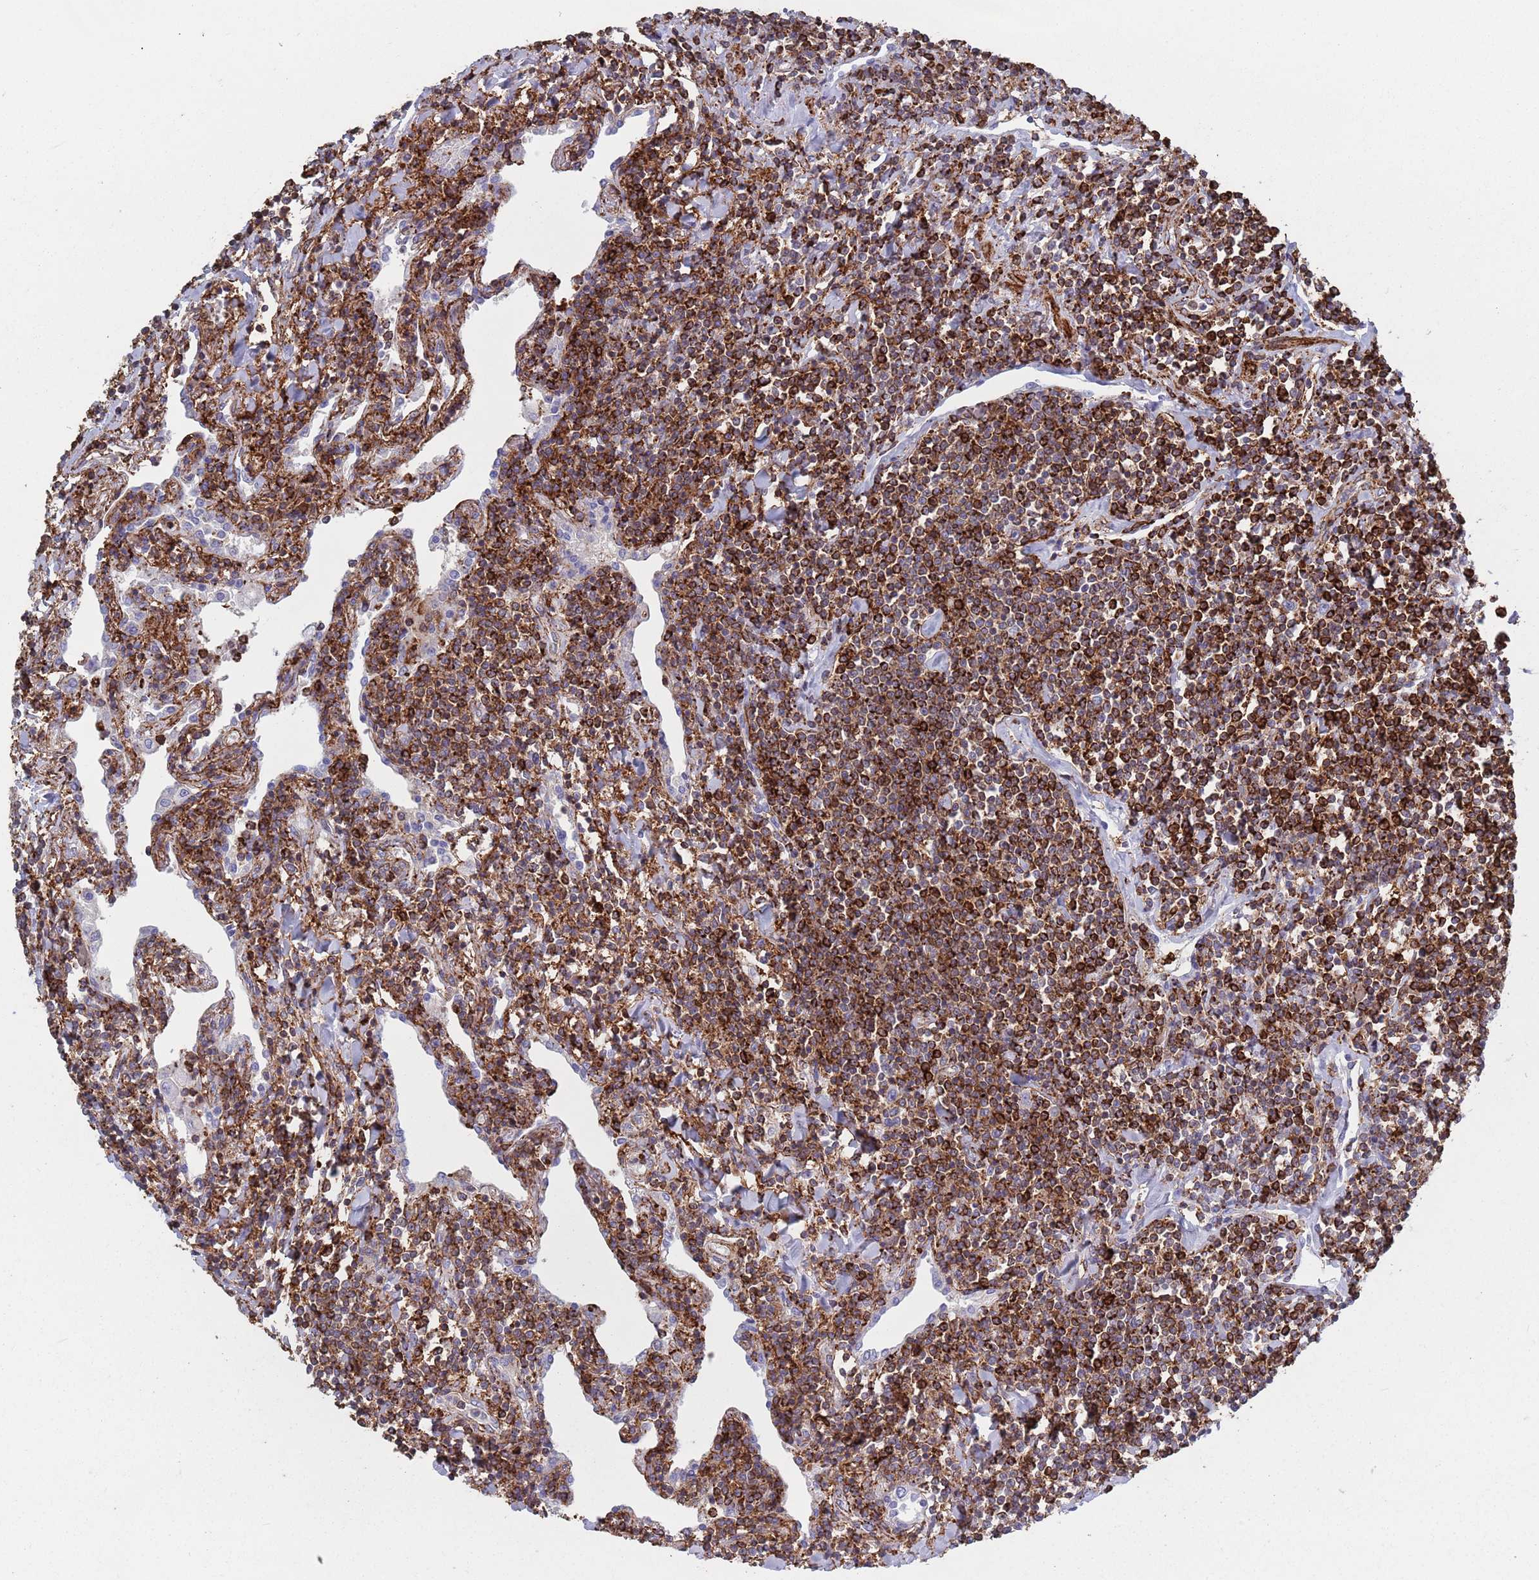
{"staining": {"intensity": "strong", "quantity": "25%-75%", "location": "cytoplasmic/membranous"}, "tissue": "lymphoma", "cell_type": "Tumor cells", "image_type": "cancer", "snomed": [{"axis": "morphology", "description": "Malignant lymphoma, non-Hodgkin's type, Low grade"}, {"axis": "topography", "description": "Lung"}], "caption": "This micrograph reveals immunohistochemistry staining of human malignant lymphoma, non-Hodgkin's type (low-grade), with high strong cytoplasmic/membranous staining in approximately 25%-75% of tumor cells.", "gene": "RNF144A", "patient": {"sex": "female", "age": 71}}